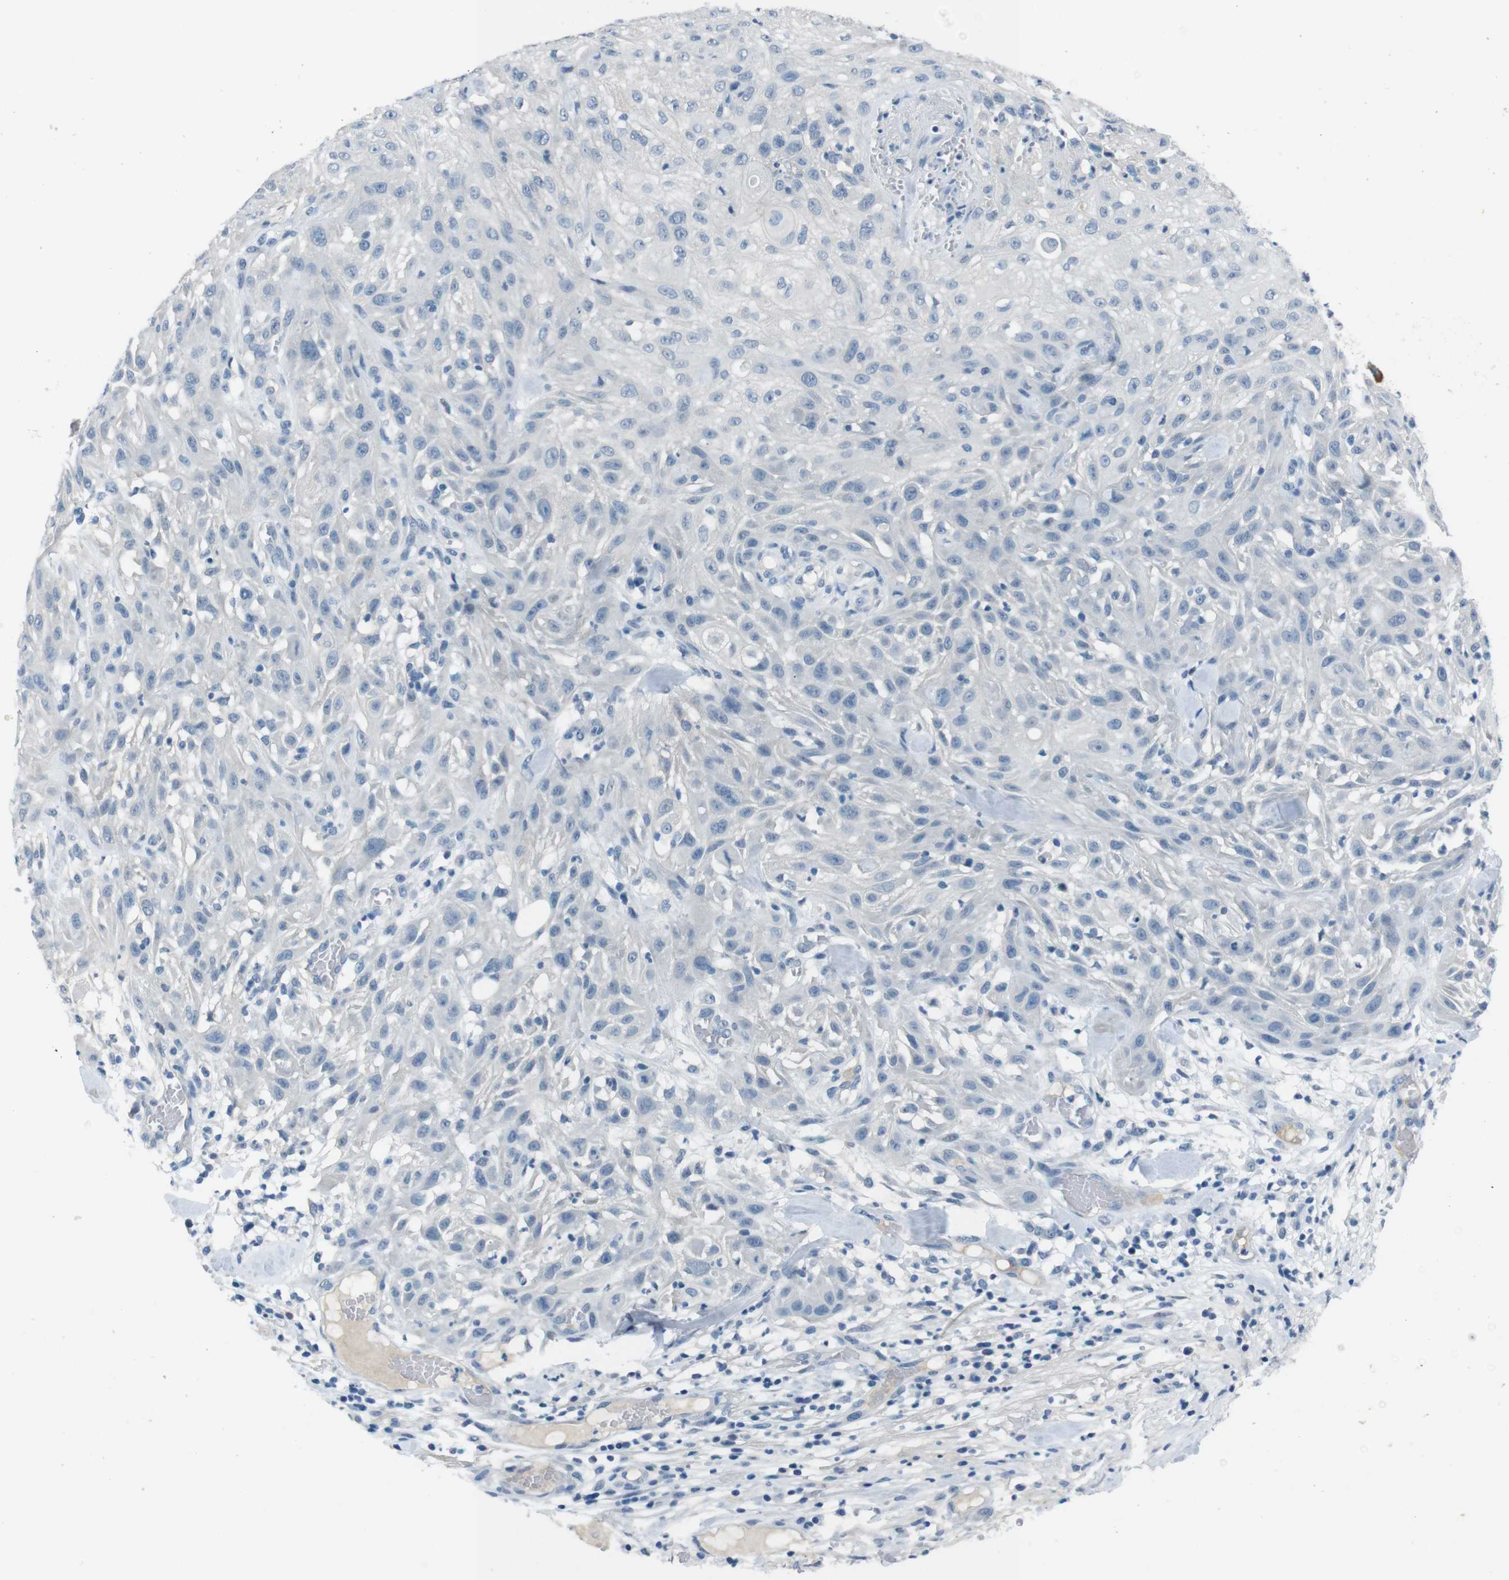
{"staining": {"intensity": "negative", "quantity": "none", "location": "none"}, "tissue": "skin cancer", "cell_type": "Tumor cells", "image_type": "cancer", "snomed": [{"axis": "morphology", "description": "Squamous cell carcinoma, NOS"}, {"axis": "topography", "description": "Skin"}], "caption": "Immunohistochemical staining of human squamous cell carcinoma (skin) displays no significant expression in tumor cells. Nuclei are stained in blue.", "gene": "HRH2", "patient": {"sex": "male", "age": 75}}